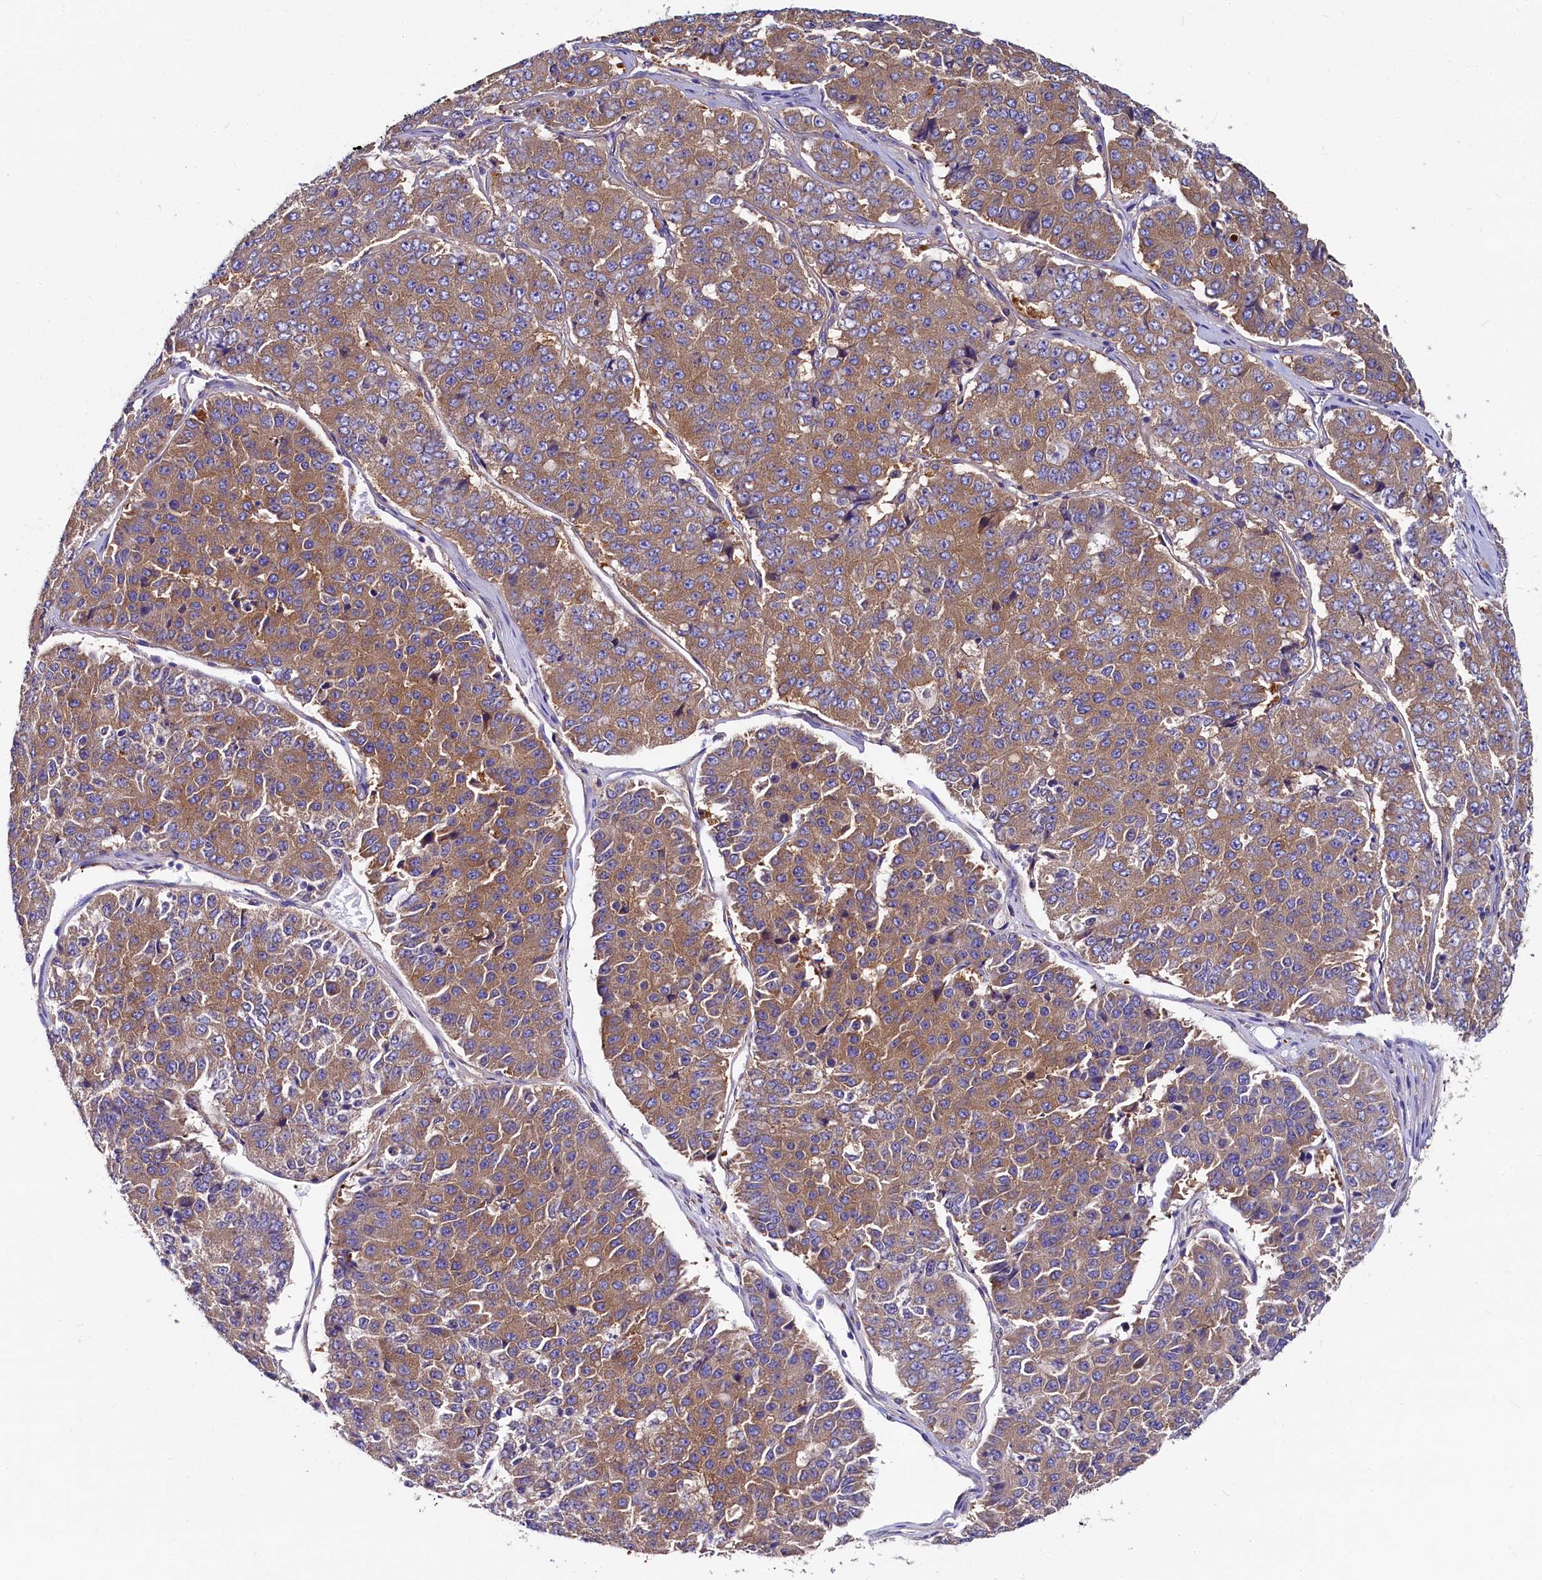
{"staining": {"intensity": "moderate", "quantity": ">75%", "location": "cytoplasmic/membranous"}, "tissue": "pancreatic cancer", "cell_type": "Tumor cells", "image_type": "cancer", "snomed": [{"axis": "morphology", "description": "Adenocarcinoma, NOS"}, {"axis": "topography", "description": "Pancreas"}], "caption": "A brown stain labels moderate cytoplasmic/membranous expression of a protein in human pancreatic cancer (adenocarcinoma) tumor cells. Immunohistochemistry (ihc) stains the protein of interest in brown and the nuclei are stained blue.", "gene": "QARS1", "patient": {"sex": "male", "age": 50}}